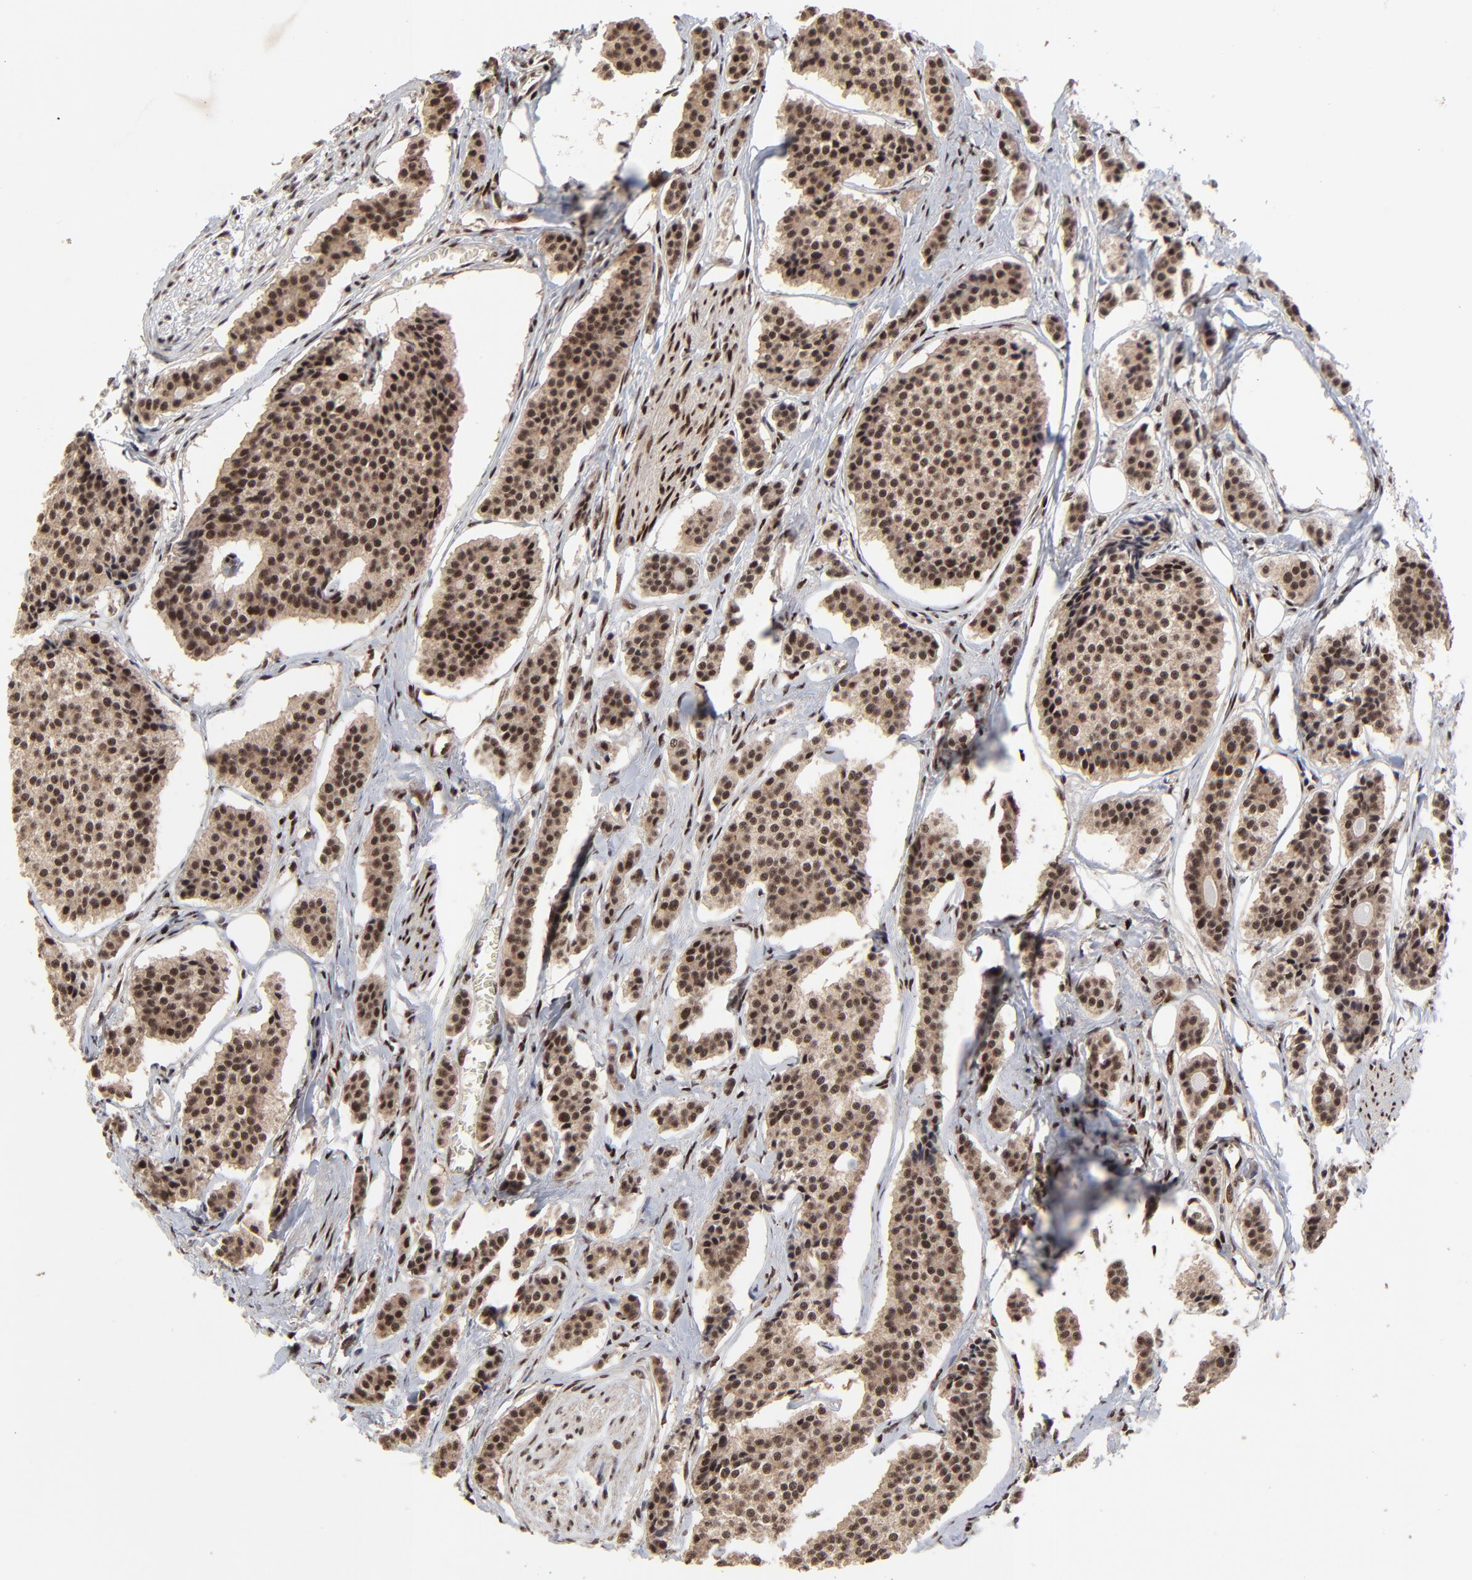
{"staining": {"intensity": "moderate", "quantity": ">75%", "location": "nuclear"}, "tissue": "carcinoid", "cell_type": "Tumor cells", "image_type": "cancer", "snomed": [{"axis": "morphology", "description": "Carcinoid, malignant, NOS"}, {"axis": "topography", "description": "Small intestine"}], "caption": "Carcinoid stained with a protein marker reveals moderate staining in tumor cells.", "gene": "RBM22", "patient": {"sex": "male", "age": 63}}